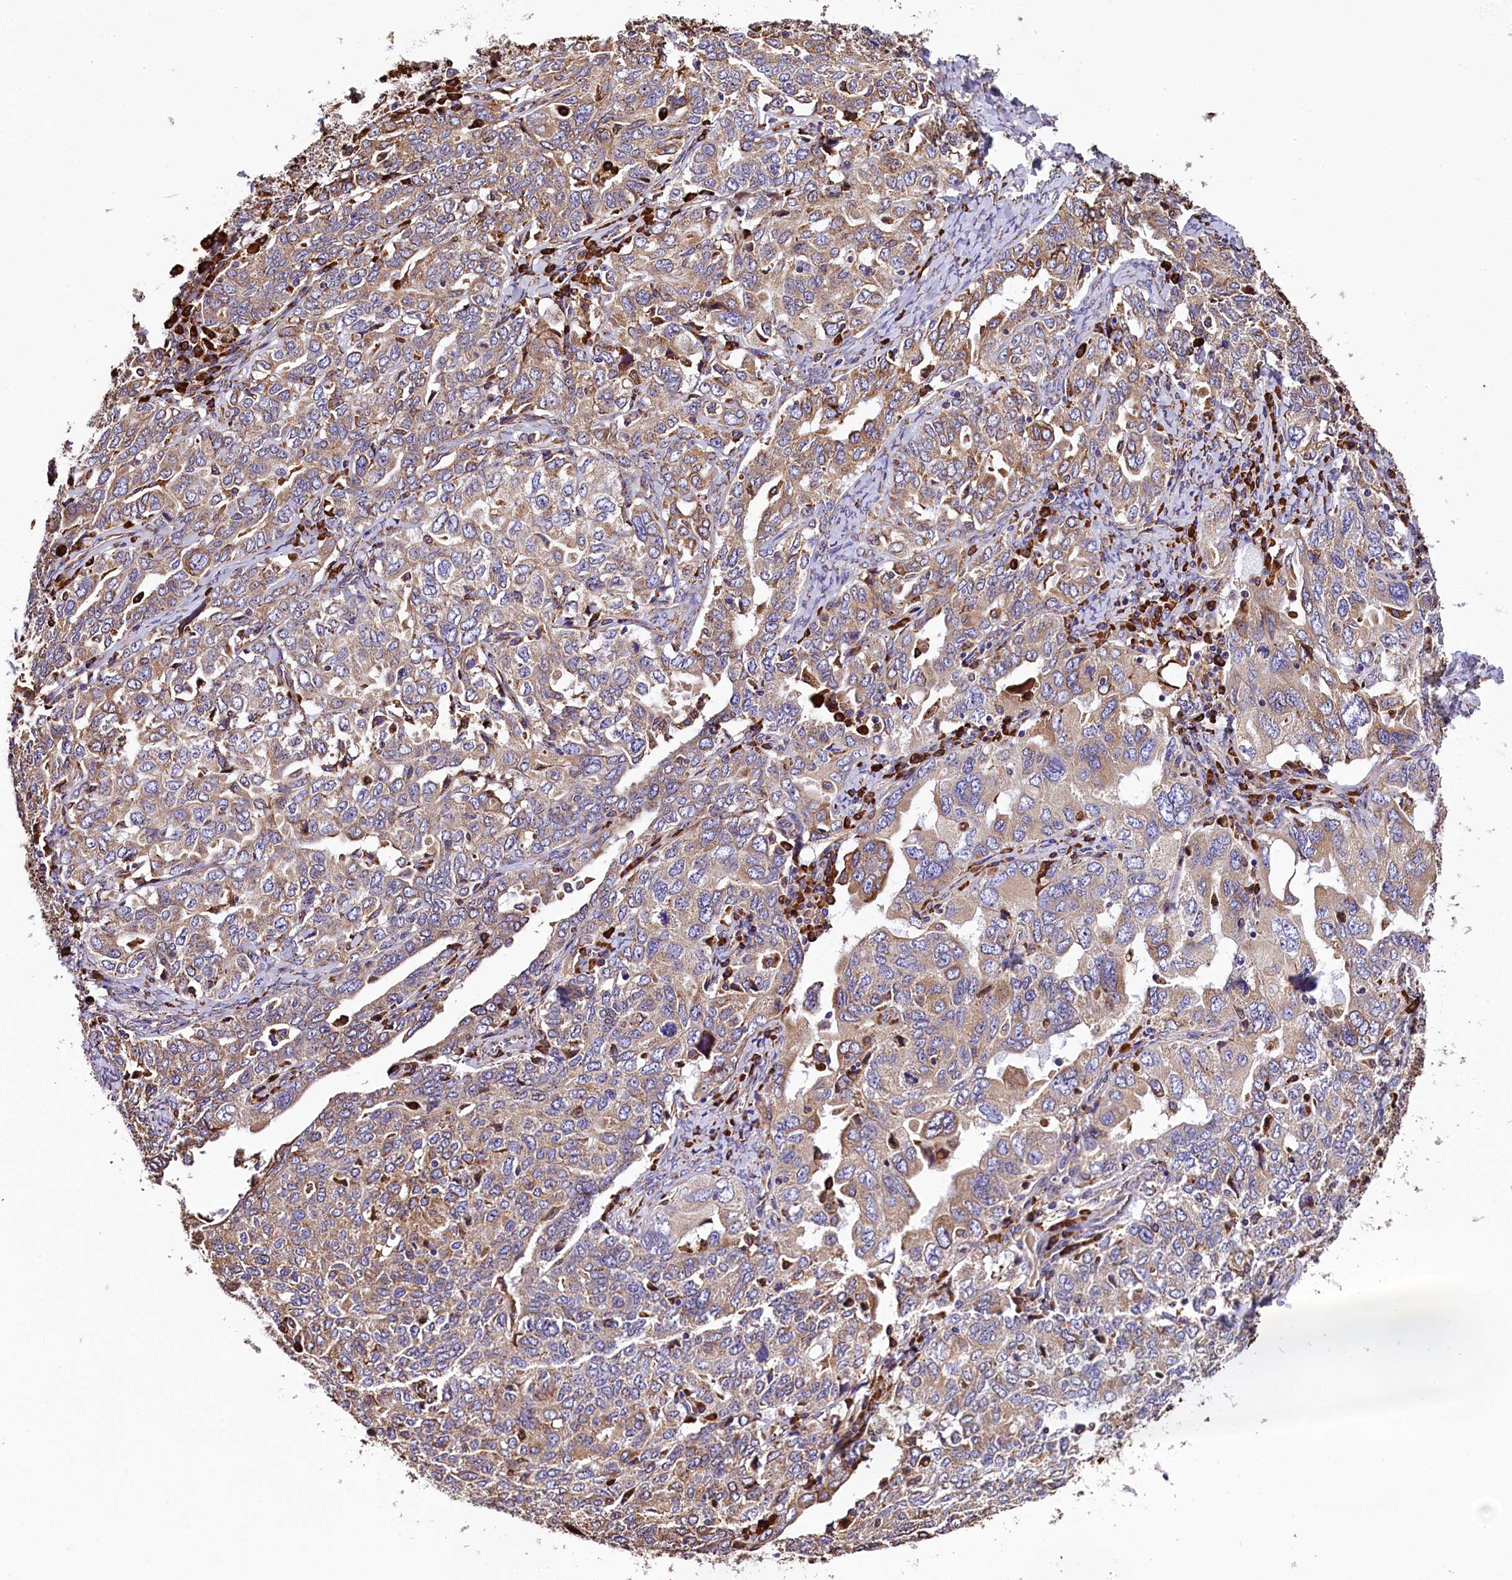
{"staining": {"intensity": "moderate", "quantity": "25%-75%", "location": "cytoplasmic/membranous"}, "tissue": "ovarian cancer", "cell_type": "Tumor cells", "image_type": "cancer", "snomed": [{"axis": "morphology", "description": "Carcinoma, endometroid"}, {"axis": "topography", "description": "Ovary"}], "caption": "A high-resolution micrograph shows IHC staining of ovarian cancer (endometroid carcinoma), which exhibits moderate cytoplasmic/membranous staining in about 25%-75% of tumor cells. Nuclei are stained in blue.", "gene": "CAPS2", "patient": {"sex": "female", "age": 62}}